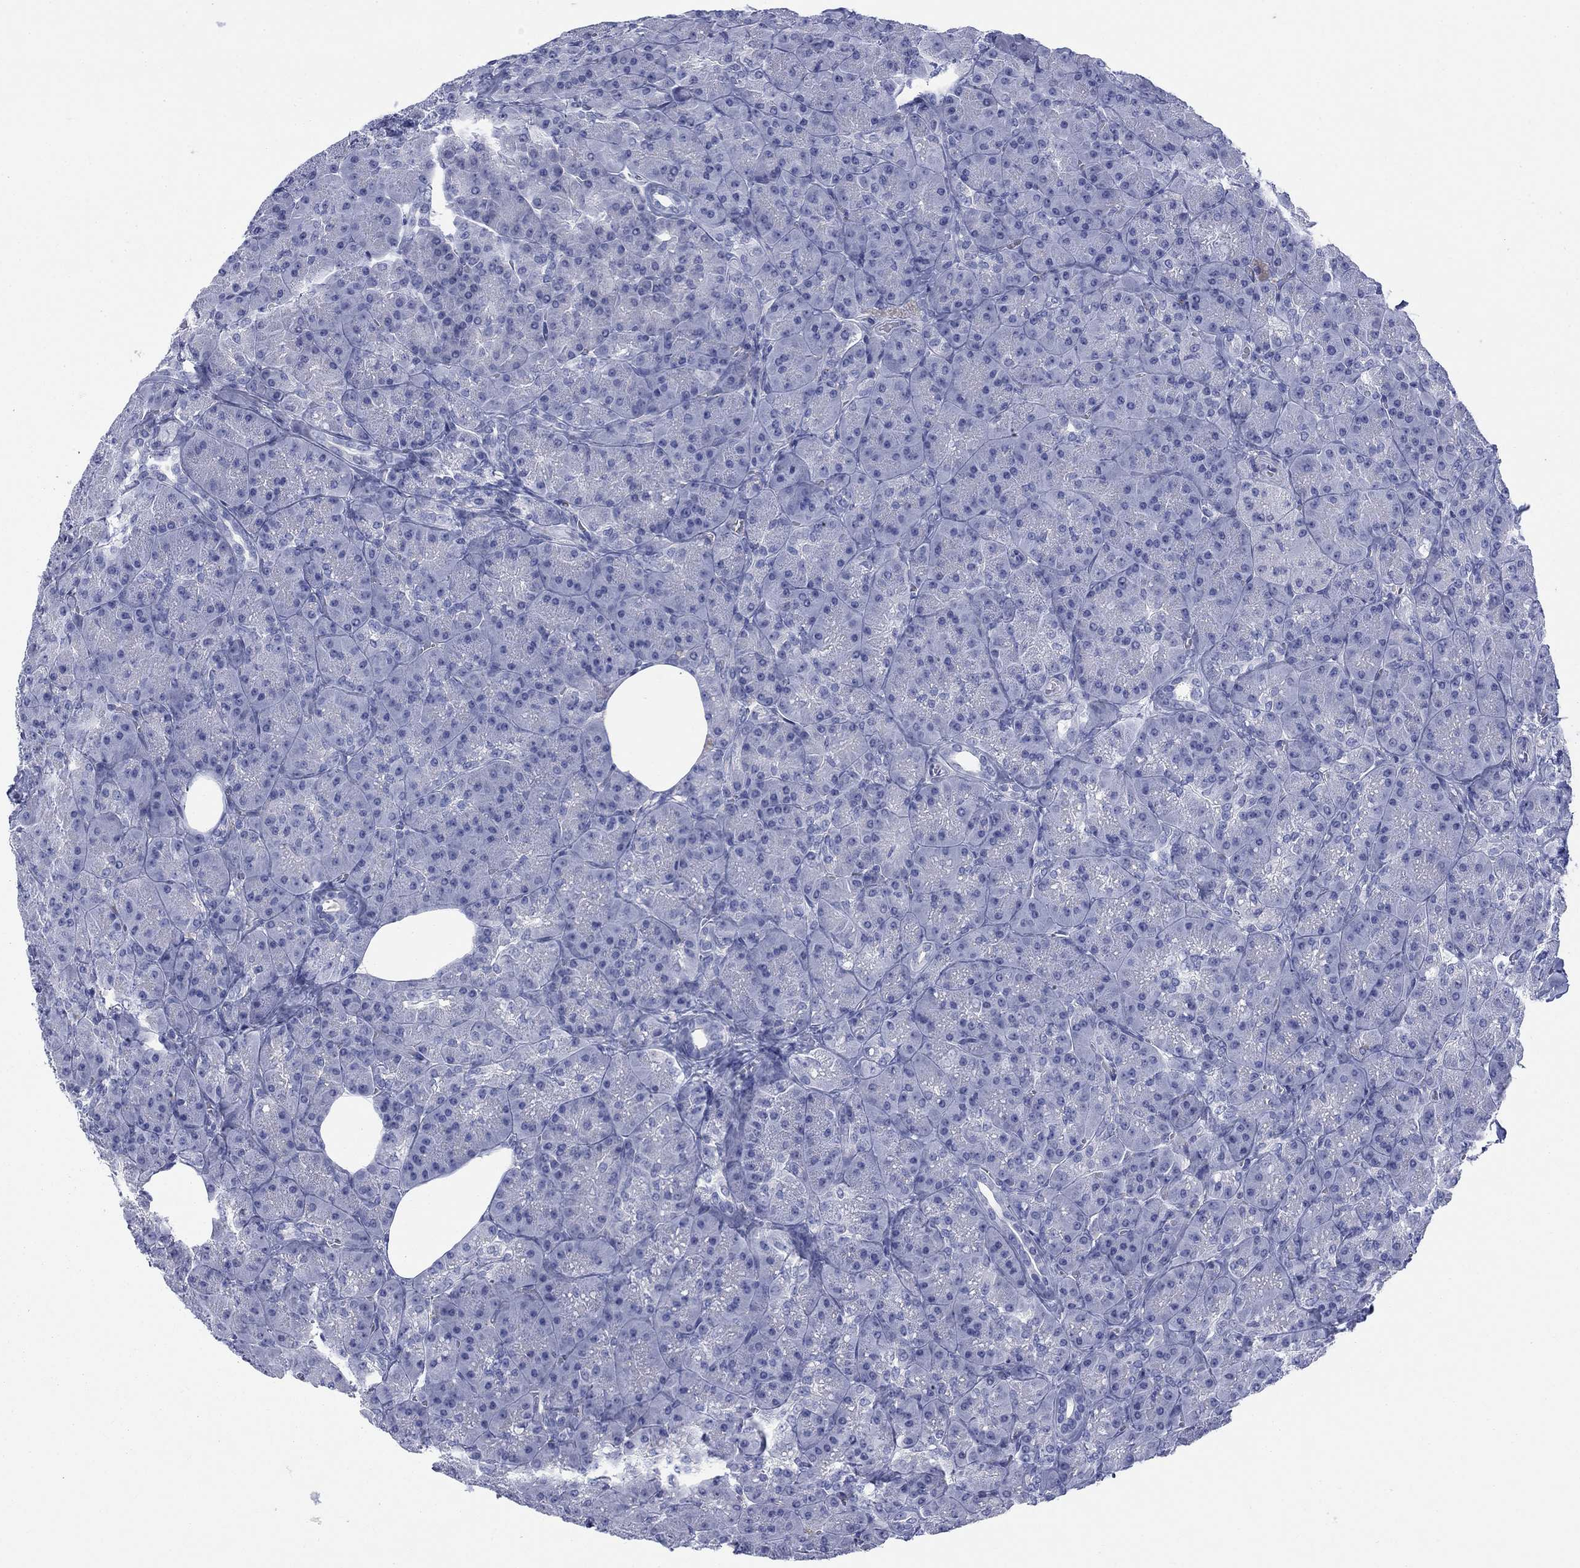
{"staining": {"intensity": "negative", "quantity": "none", "location": "none"}, "tissue": "pancreas", "cell_type": "Exocrine glandular cells", "image_type": "normal", "snomed": [{"axis": "morphology", "description": "Normal tissue, NOS"}, {"axis": "topography", "description": "Pancreas"}], "caption": "This is a photomicrograph of immunohistochemistry staining of benign pancreas, which shows no positivity in exocrine glandular cells.", "gene": "IGF2BP3", "patient": {"sex": "male", "age": 57}}